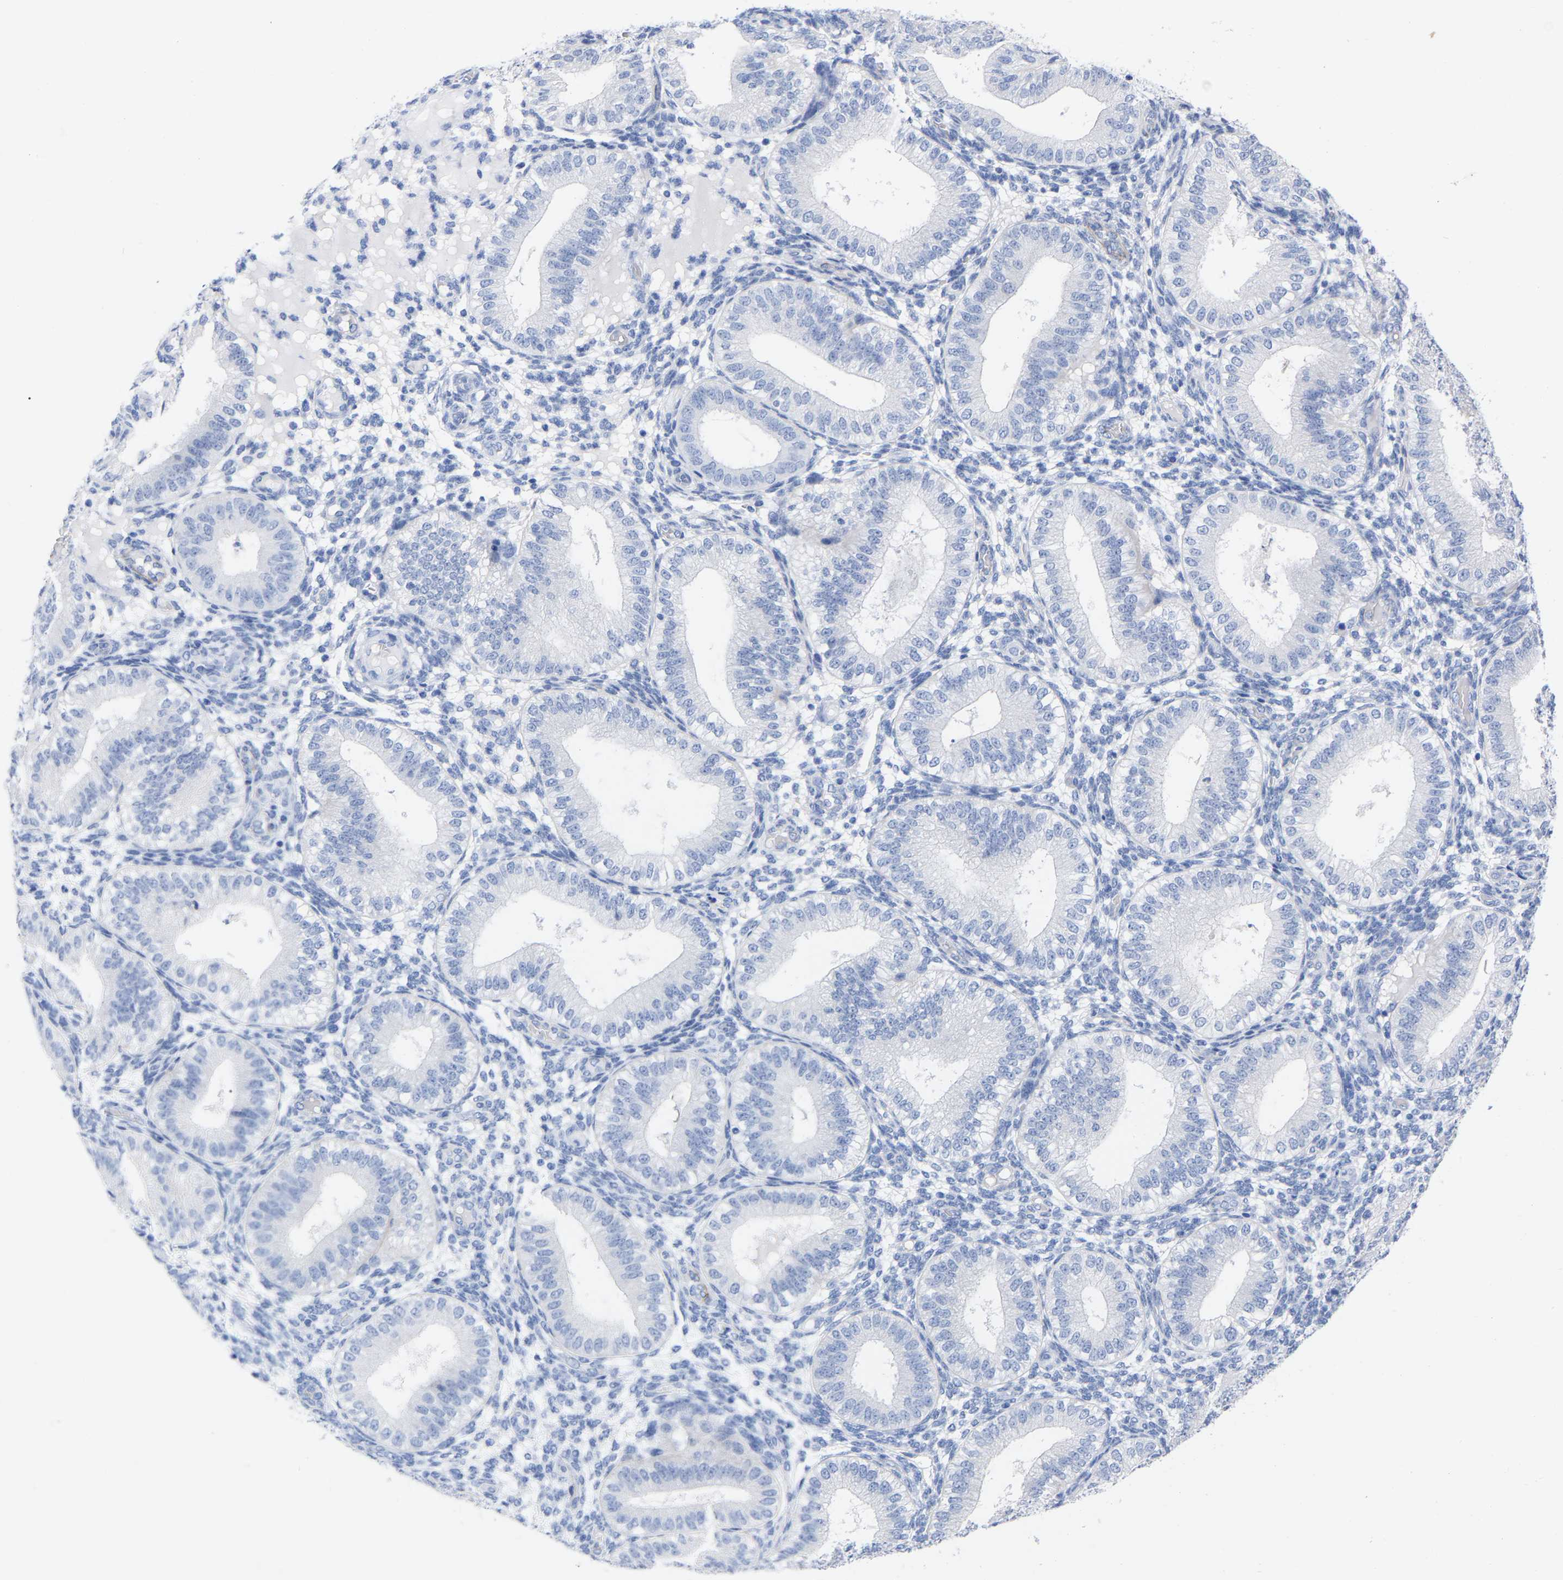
{"staining": {"intensity": "negative", "quantity": "none", "location": "none"}, "tissue": "endometrium", "cell_type": "Cells in endometrial stroma", "image_type": "normal", "snomed": [{"axis": "morphology", "description": "Normal tissue, NOS"}, {"axis": "topography", "description": "Endometrium"}], "caption": "This is an immunohistochemistry micrograph of normal human endometrium. There is no staining in cells in endometrial stroma.", "gene": "HAPLN1", "patient": {"sex": "female", "age": 39}}